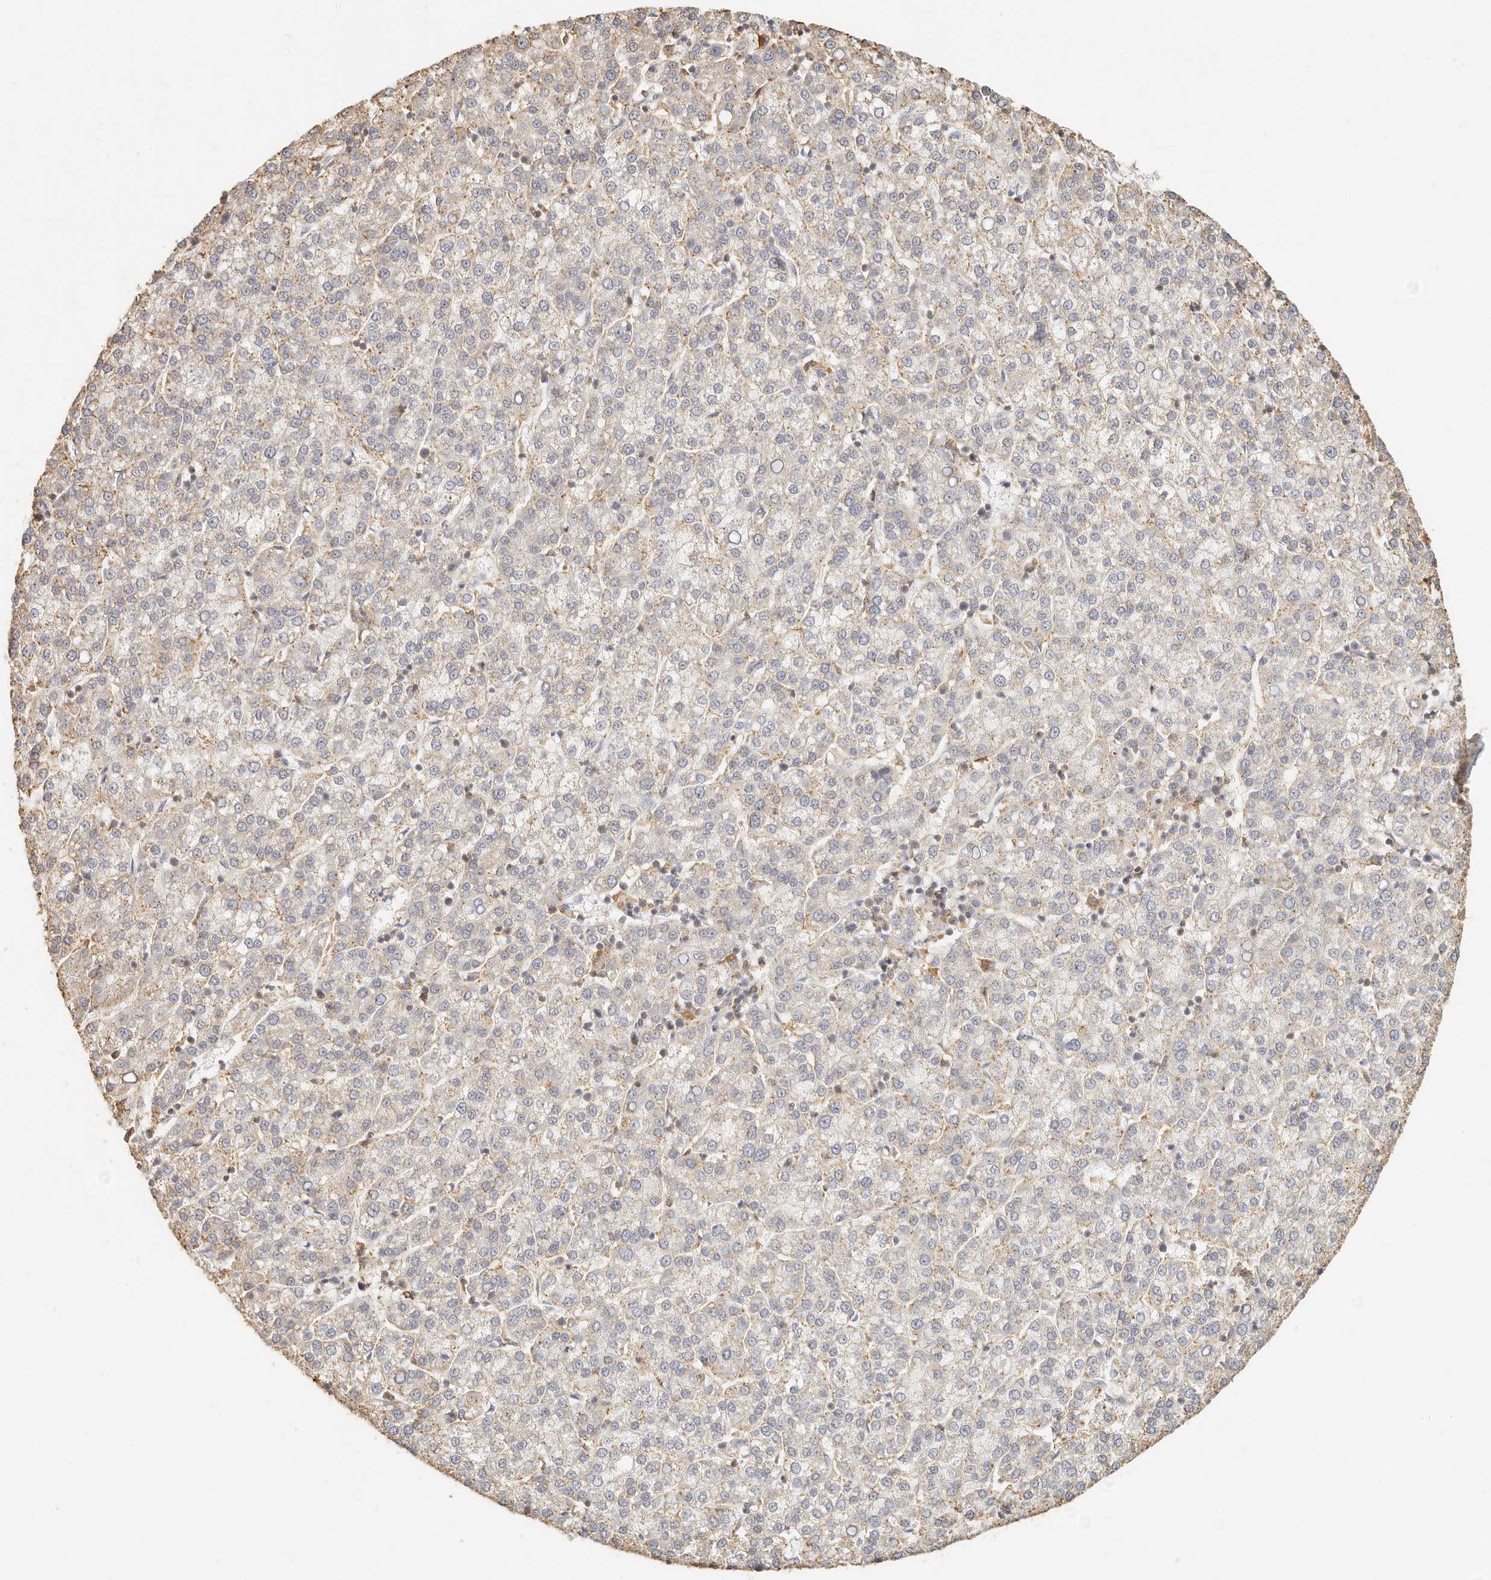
{"staining": {"intensity": "weak", "quantity": "<25%", "location": "cytoplasmic/membranous"}, "tissue": "liver cancer", "cell_type": "Tumor cells", "image_type": "cancer", "snomed": [{"axis": "morphology", "description": "Carcinoma, Hepatocellular, NOS"}, {"axis": "topography", "description": "Liver"}], "caption": "Liver cancer (hepatocellular carcinoma) stained for a protein using IHC displays no positivity tumor cells.", "gene": "CNMD", "patient": {"sex": "female", "age": 58}}